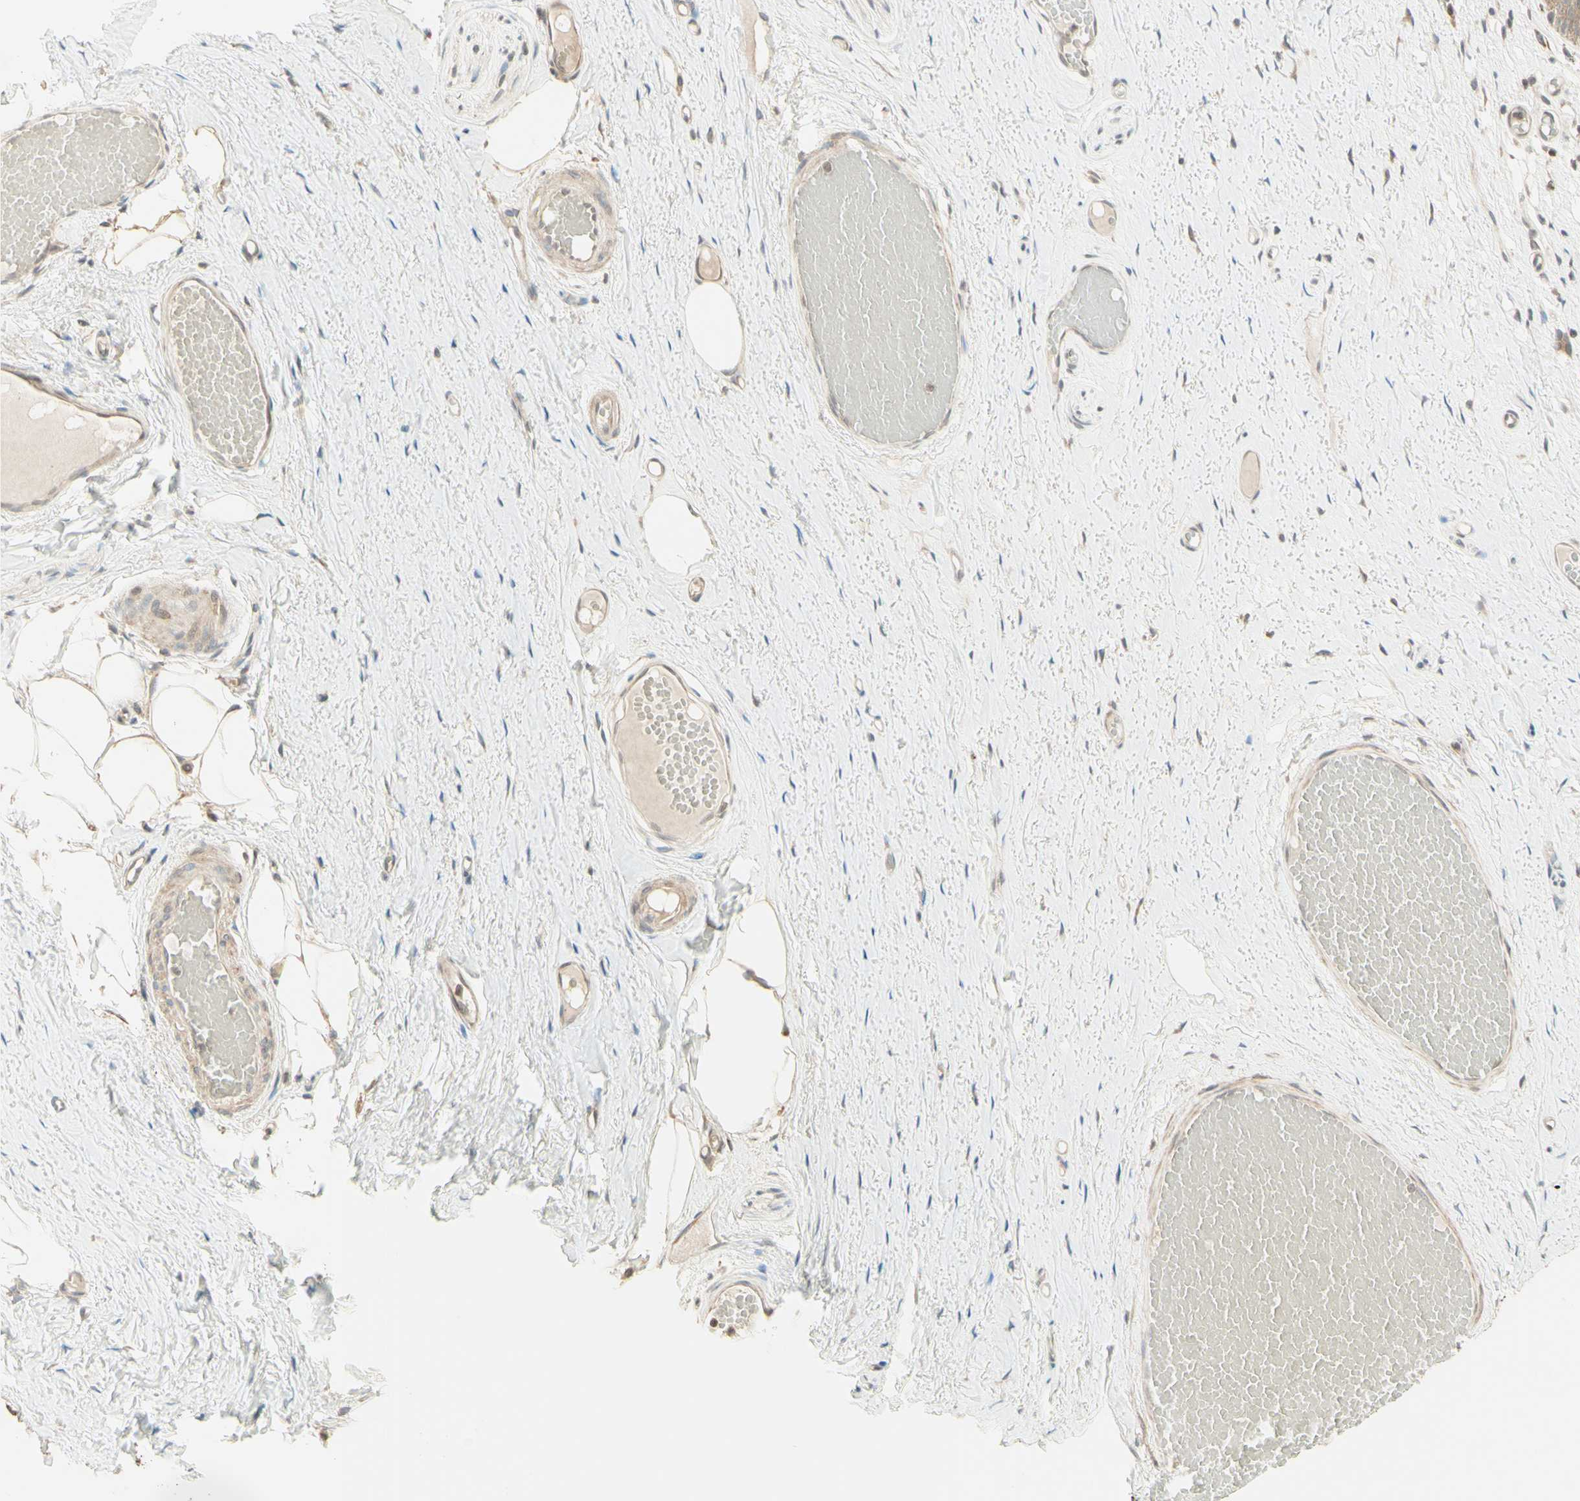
{"staining": {"intensity": "moderate", "quantity": ">75%", "location": "cytoplasmic/membranous"}, "tissue": "skin", "cell_type": "Epidermal cells", "image_type": "normal", "snomed": [{"axis": "morphology", "description": "Normal tissue, NOS"}, {"axis": "topography", "description": "Vulva"}], "caption": "Epidermal cells demonstrate medium levels of moderate cytoplasmic/membranous positivity in approximately >75% of cells in benign skin.", "gene": "ZW10", "patient": {"sex": "female", "age": 54}}